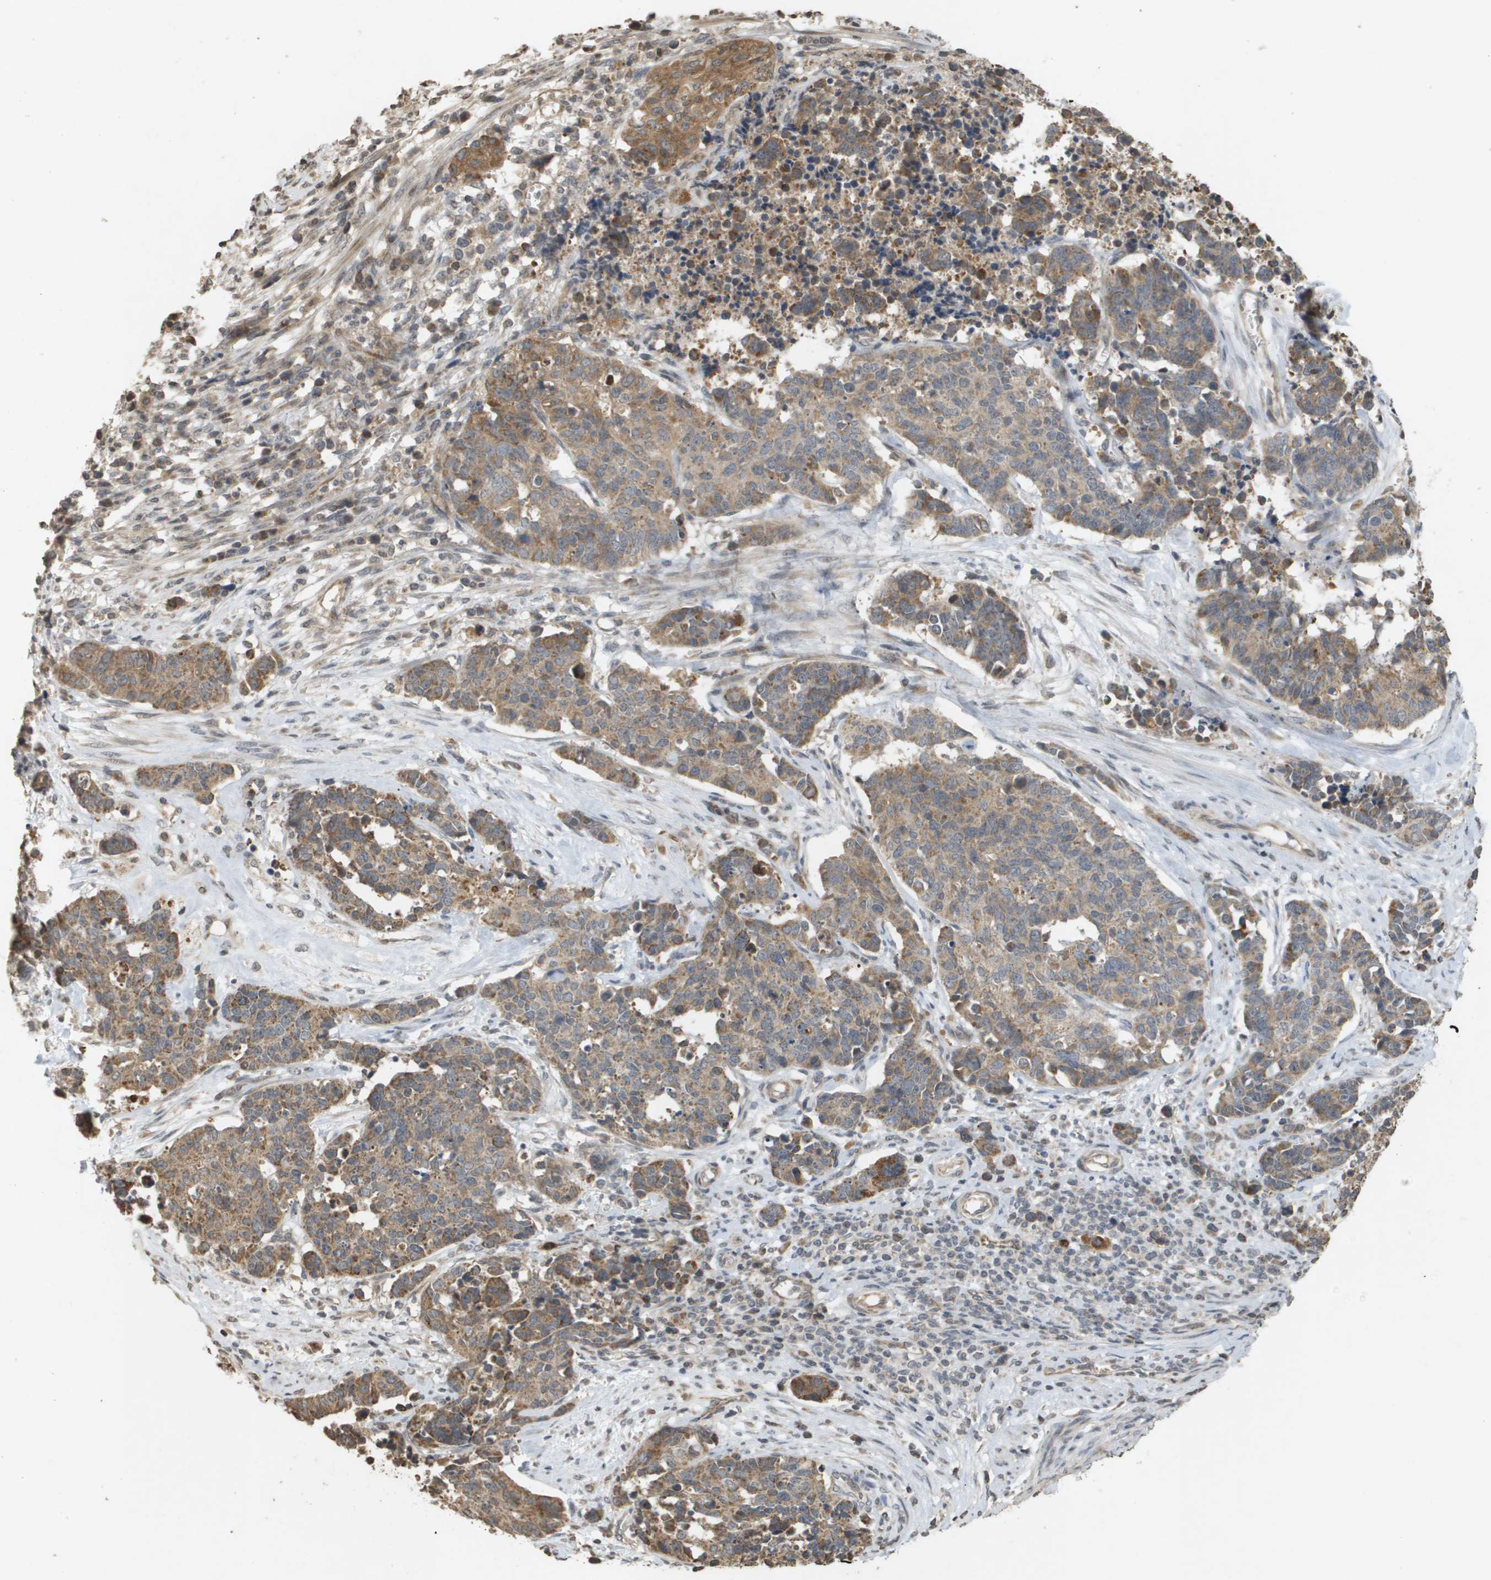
{"staining": {"intensity": "moderate", "quantity": ">75%", "location": "cytoplasmic/membranous"}, "tissue": "cervical cancer", "cell_type": "Tumor cells", "image_type": "cancer", "snomed": [{"axis": "morphology", "description": "Squamous cell carcinoma, NOS"}, {"axis": "topography", "description": "Cervix"}], "caption": "Human squamous cell carcinoma (cervical) stained with a brown dye exhibits moderate cytoplasmic/membranous positive staining in about >75% of tumor cells.", "gene": "RAB21", "patient": {"sex": "female", "age": 35}}